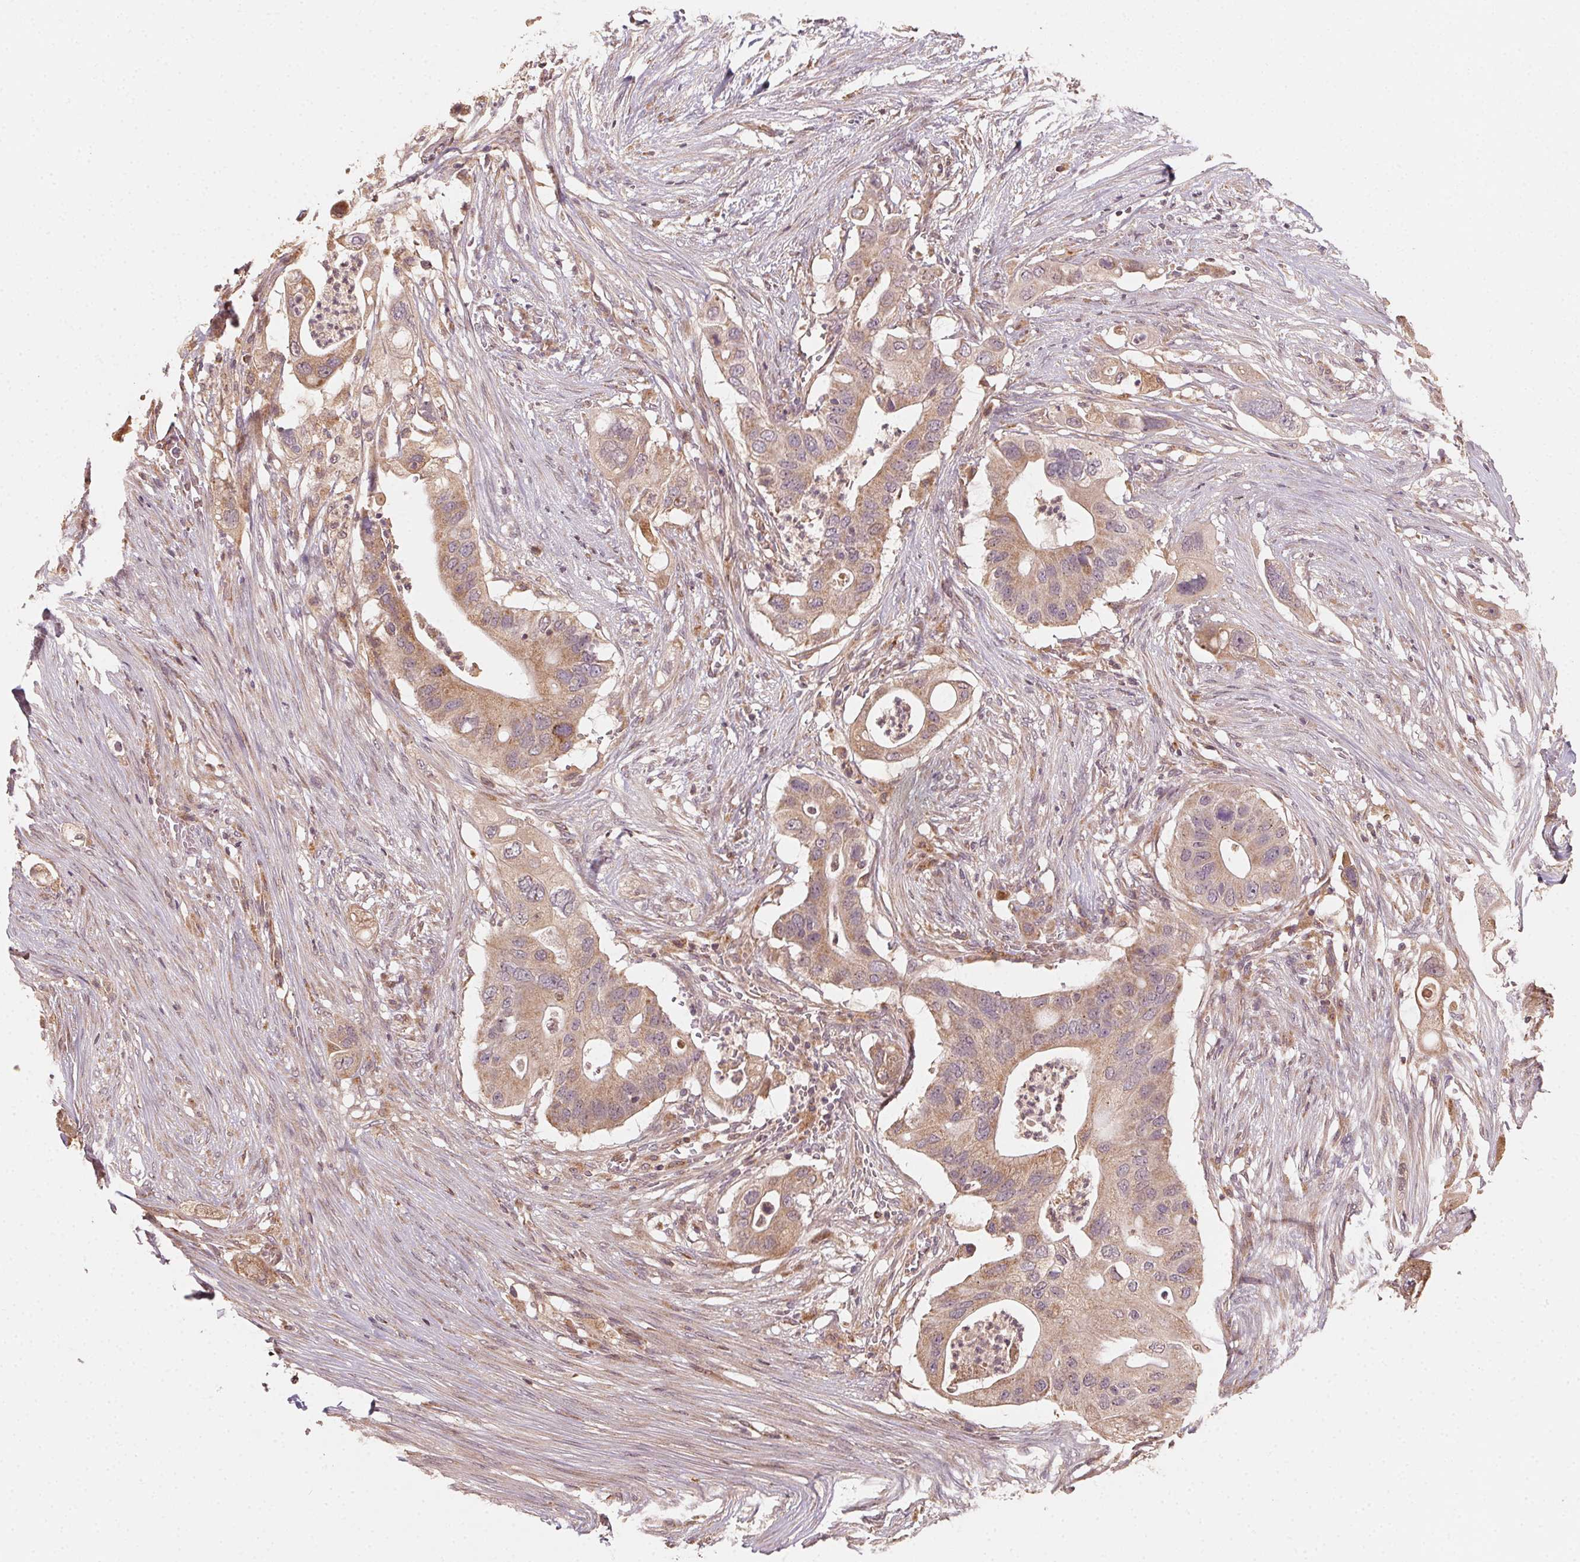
{"staining": {"intensity": "moderate", "quantity": ">75%", "location": "cytoplasmic/membranous"}, "tissue": "pancreatic cancer", "cell_type": "Tumor cells", "image_type": "cancer", "snomed": [{"axis": "morphology", "description": "Adenocarcinoma, NOS"}, {"axis": "topography", "description": "Pancreas"}], "caption": "This is an image of immunohistochemistry staining of pancreatic adenocarcinoma, which shows moderate expression in the cytoplasmic/membranous of tumor cells.", "gene": "WBP2", "patient": {"sex": "female", "age": 72}}